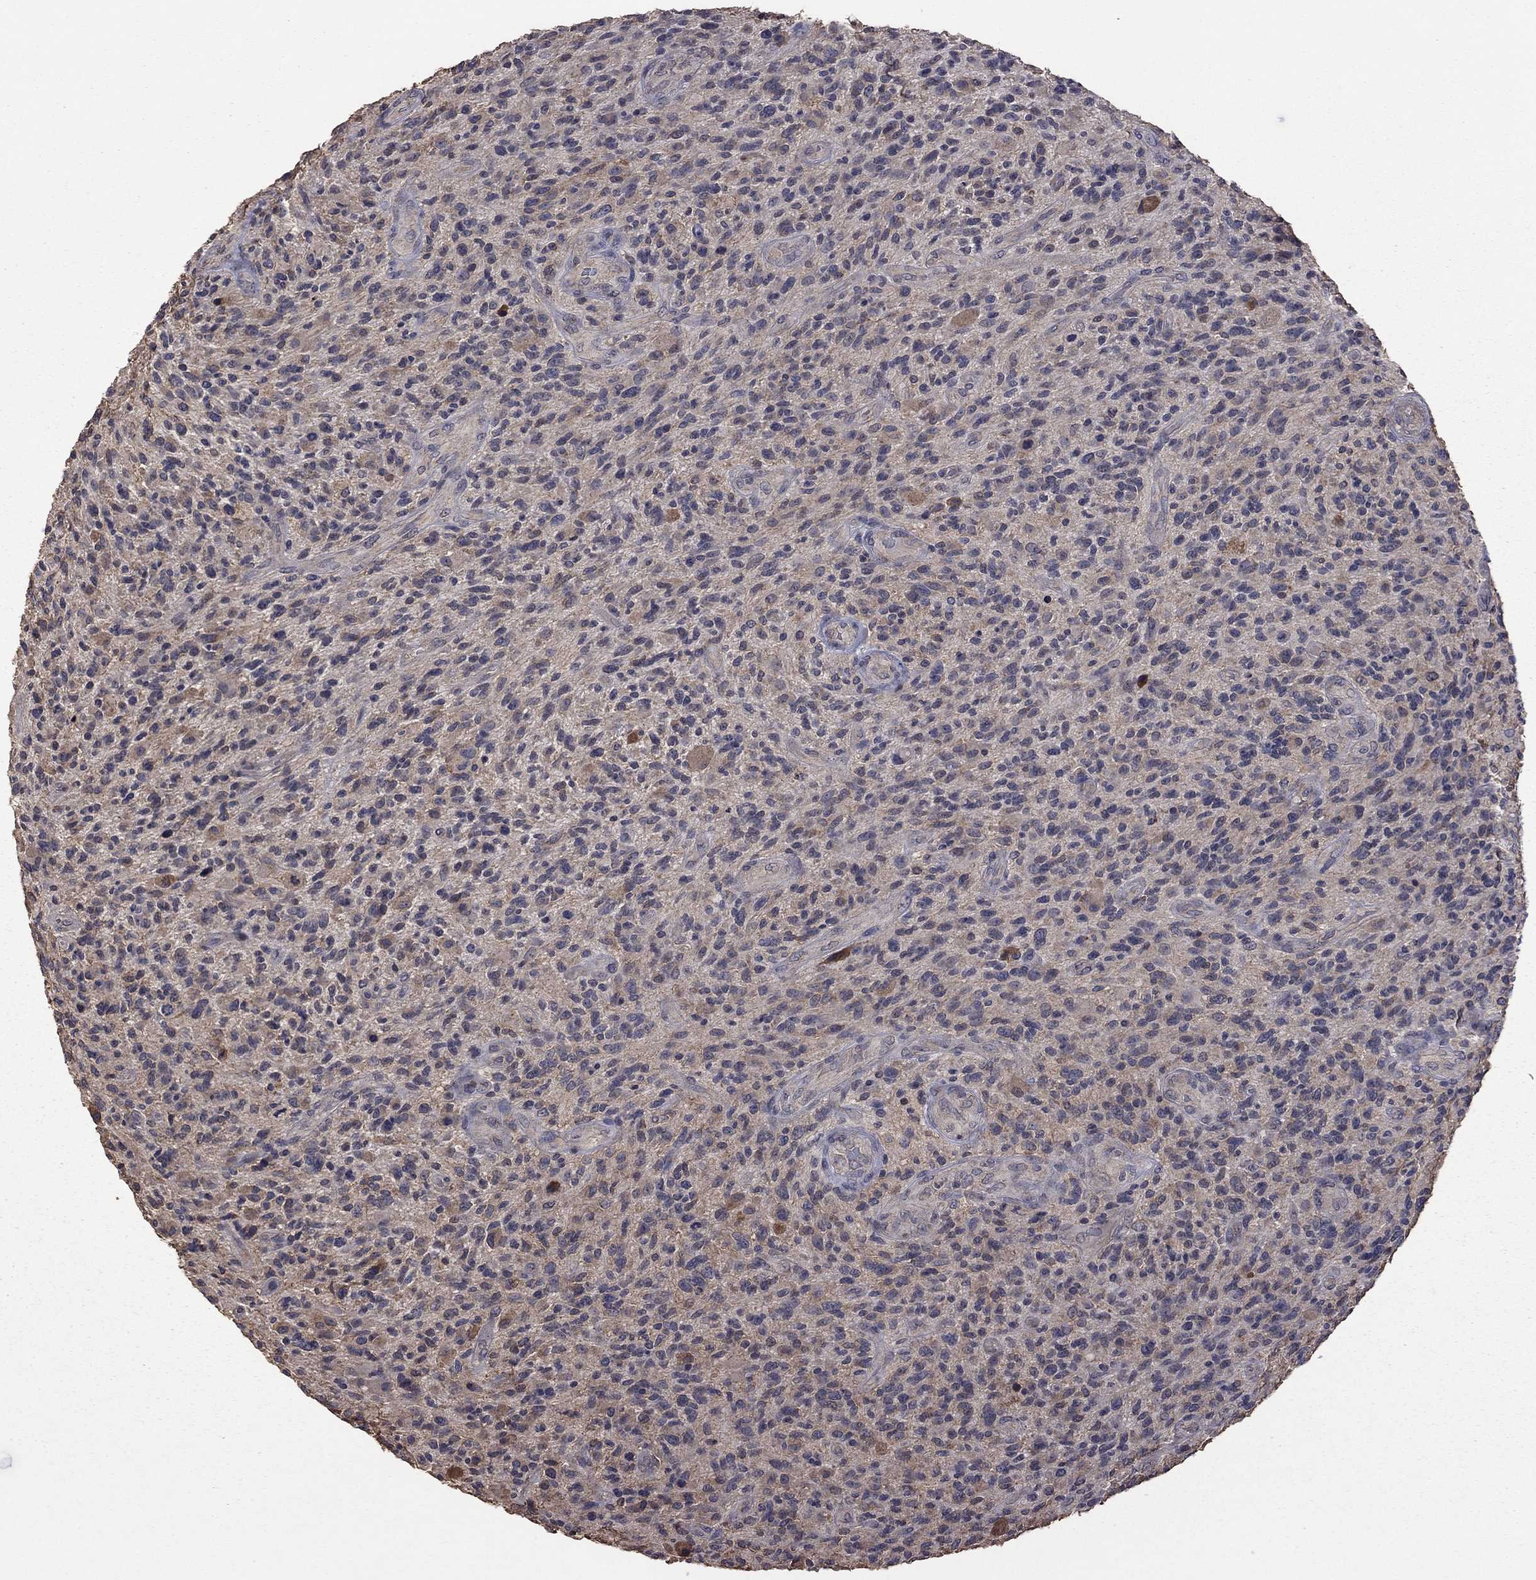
{"staining": {"intensity": "negative", "quantity": "none", "location": "none"}, "tissue": "glioma", "cell_type": "Tumor cells", "image_type": "cancer", "snomed": [{"axis": "morphology", "description": "Glioma, malignant, High grade"}, {"axis": "topography", "description": "Brain"}], "caption": "Photomicrograph shows no protein expression in tumor cells of glioma tissue. The staining is performed using DAB brown chromogen with nuclei counter-stained in using hematoxylin.", "gene": "TSNARE1", "patient": {"sex": "male", "age": 47}}